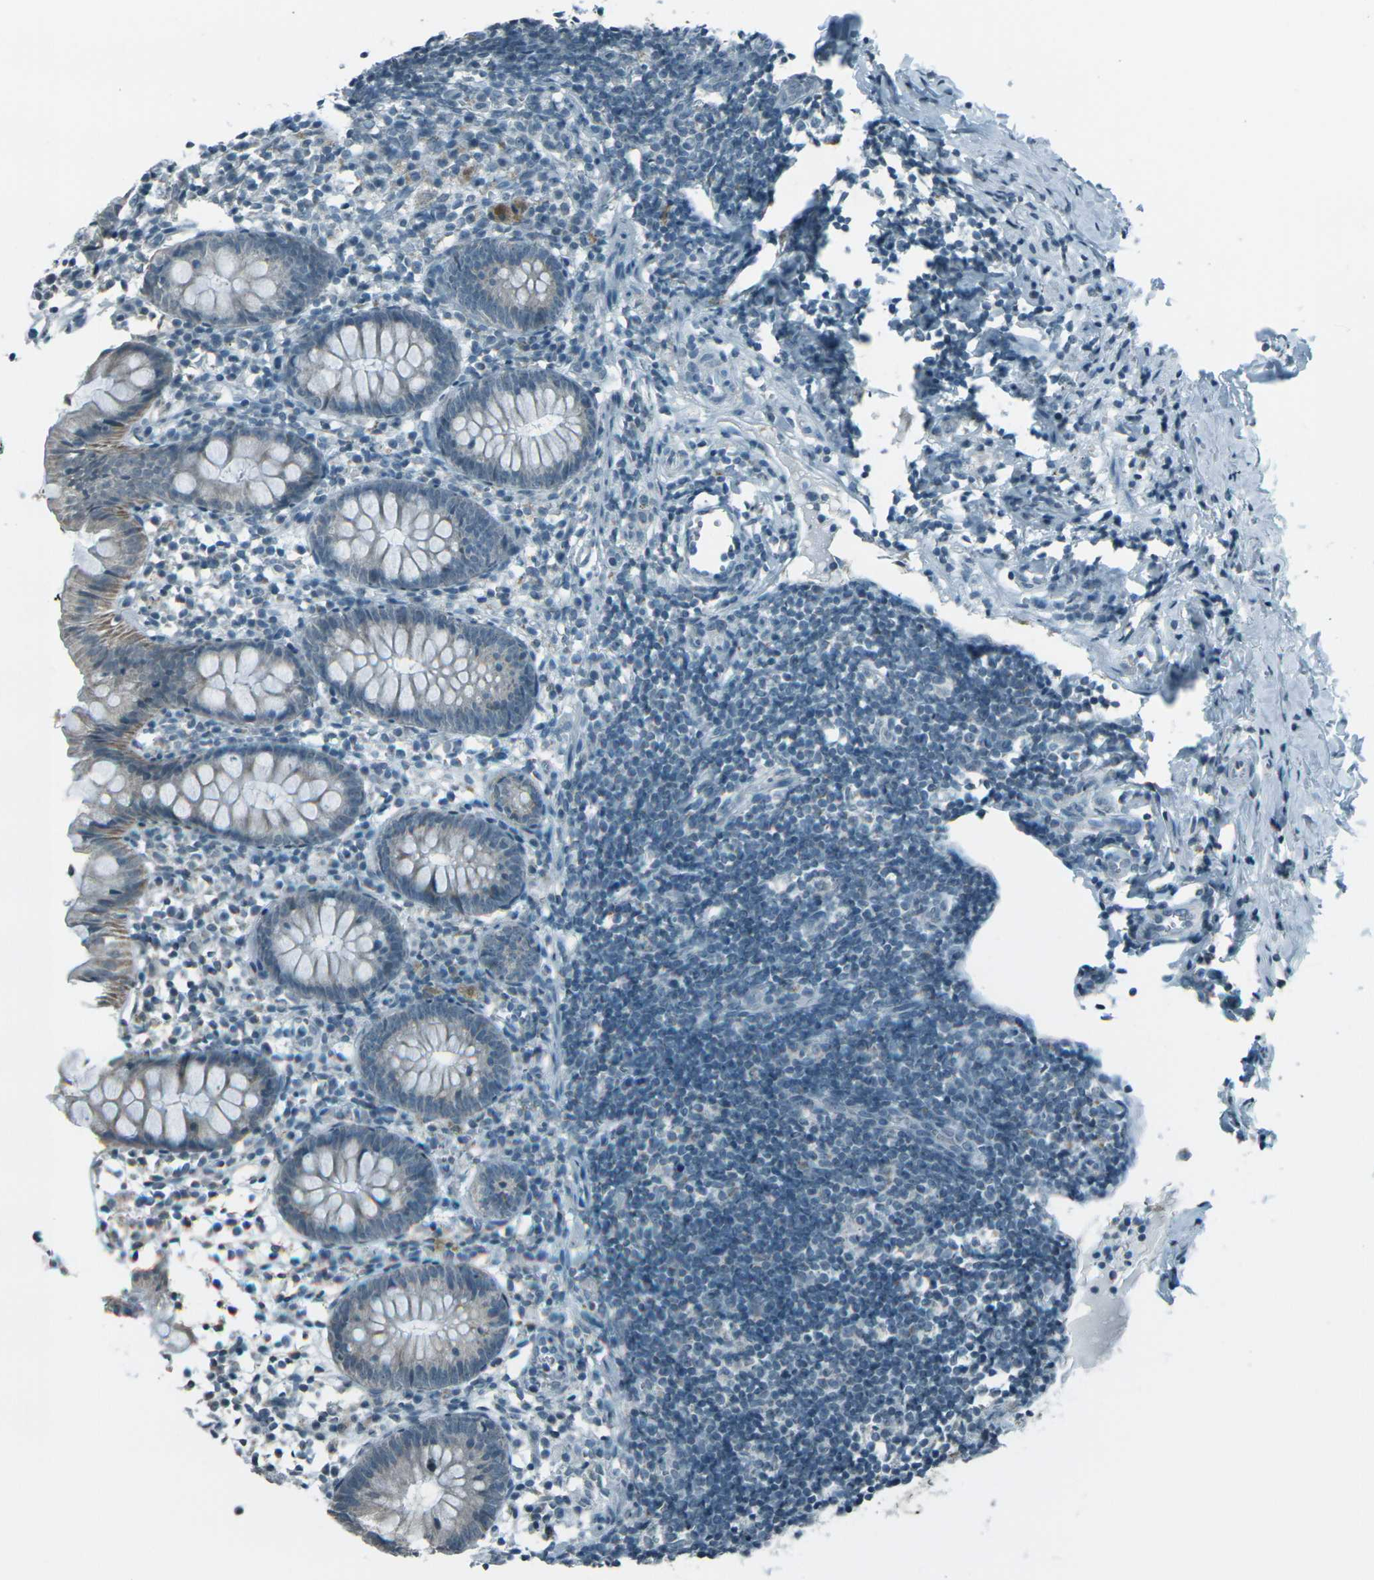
{"staining": {"intensity": "weak", "quantity": "<25%", "location": "cytoplasmic/membranous"}, "tissue": "appendix", "cell_type": "Glandular cells", "image_type": "normal", "snomed": [{"axis": "morphology", "description": "Normal tissue, NOS"}, {"axis": "topography", "description": "Appendix"}], "caption": "High power microscopy micrograph of an immunohistochemistry micrograph of unremarkable appendix, revealing no significant staining in glandular cells. Brightfield microscopy of immunohistochemistry stained with DAB (3,3'-diaminobenzidine) (brown) and hematoxylin (blue), captured at high magnification.", "gene": "H2BC1", "patient": {"sex": "female", "age": 20}}